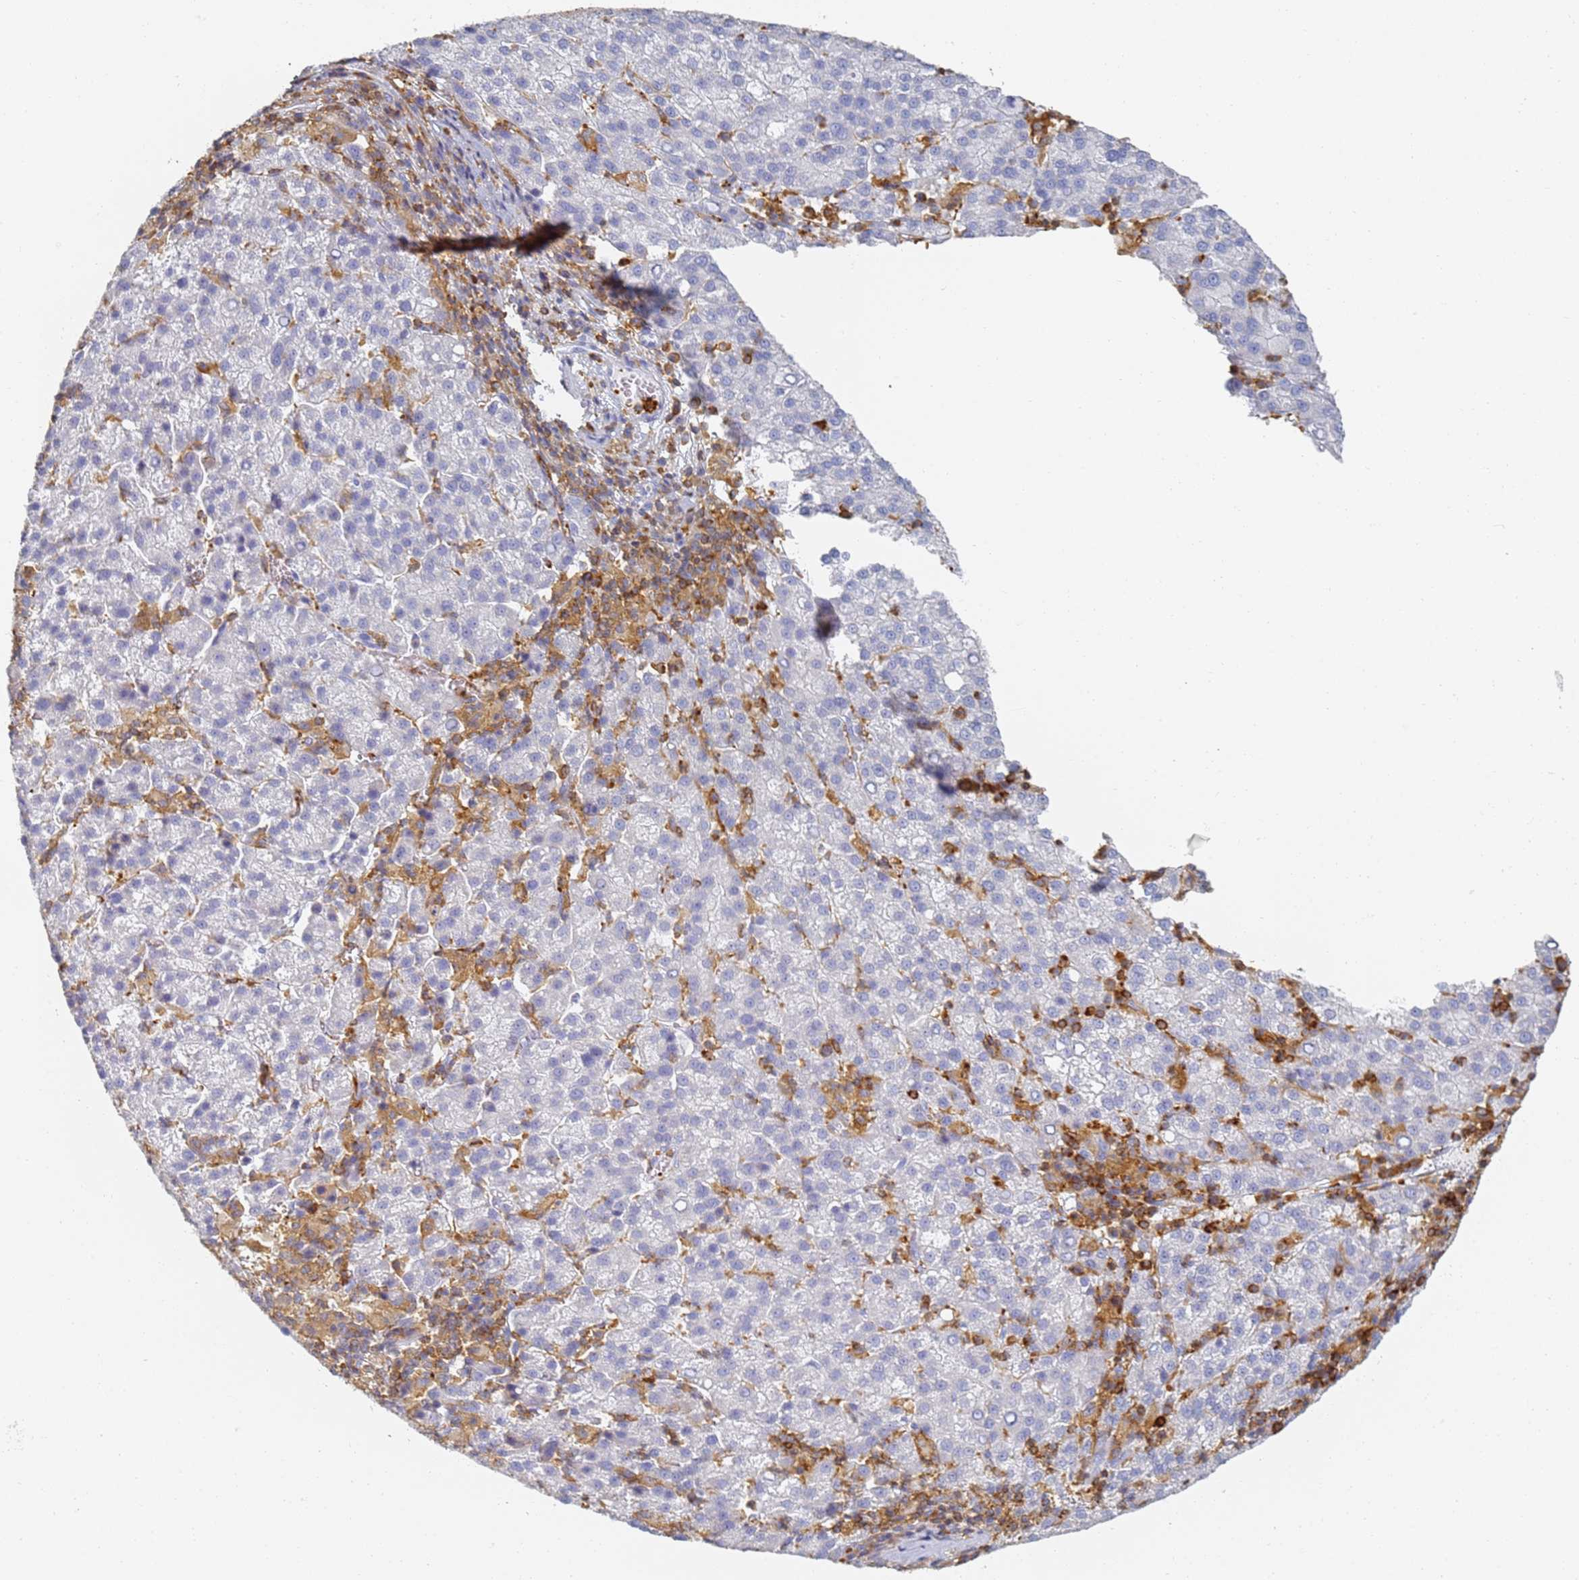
{"staining": {"intensity": "negative", "quantity": "none", "location": "none"}, "tissue": "liver cancer", "cell_type": "Tumor cells", "image_type": "cancer", "snomed": [{"axis": "morphology", "description": "Carcinoma, Hepatocellular, NOS"}, {"axis": "topography", "description": "Liver"}], "caption": "DAB (3,3'-diaminobenzidine) immunohistochemical staining of human liver cancer shows no significant staining in tumor cells.", "gene": "BIN2", "patient": {"sex": "female", "age": 58}}